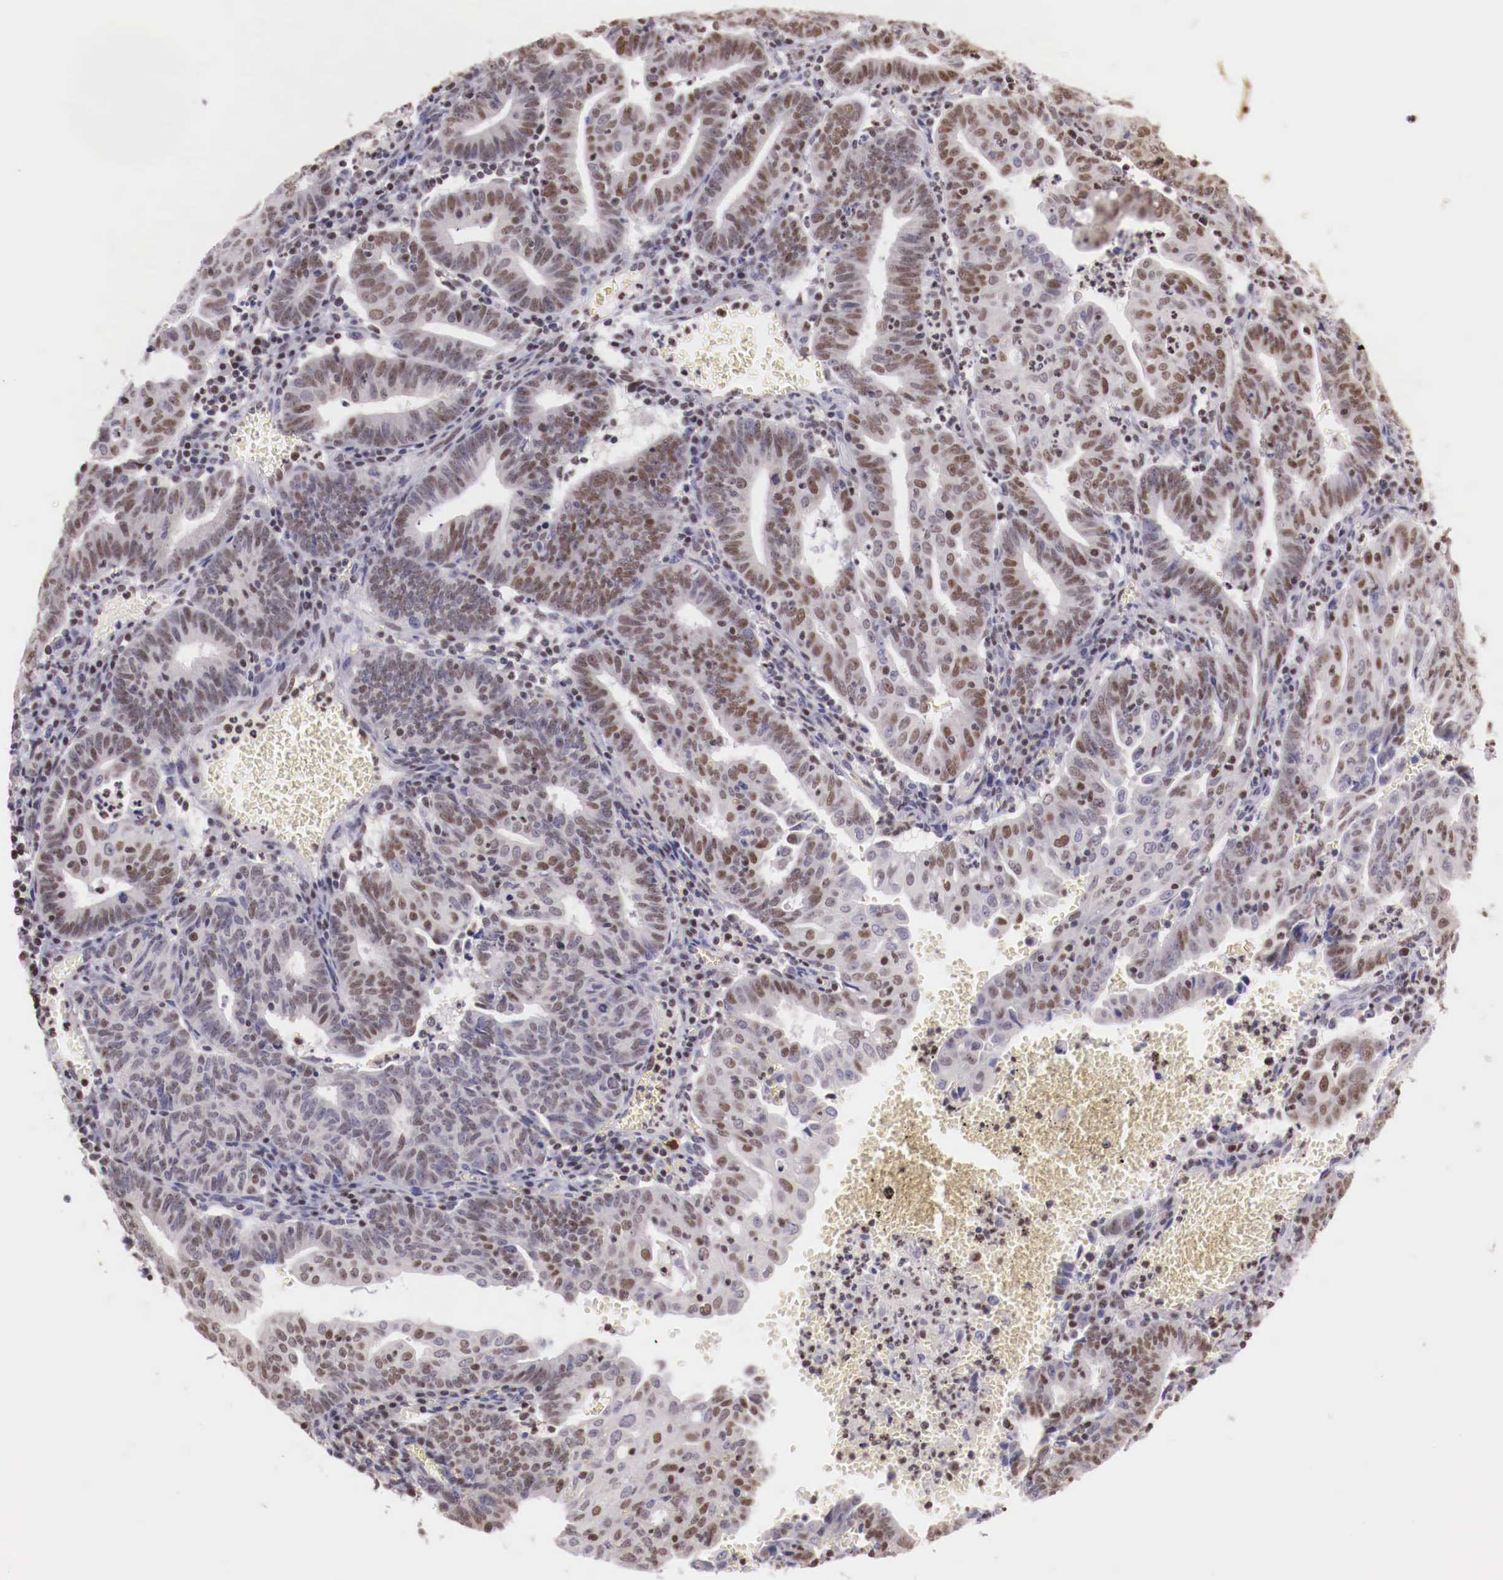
{"staining": {"intensity": "weak", "quantity": "25%-75%", "location": "nuclear"}, "tissue": "endometrial cancer", "cell_type": "Tumor cells", "image_type": "cancer", "snomed": [{"axis": "morphology", "description": "Adenocarcinoma, NOS"}, {"axis": "topography", "description": "Endometrium"}], "caption": "Immunohistochemical staining of human endometrial adenocarcinoma reveals low levels of weak nuclear expression in about 25%-75% of tumor cells.", "gene": "SP1", "patient": {"sex": "female", "age": 60}}